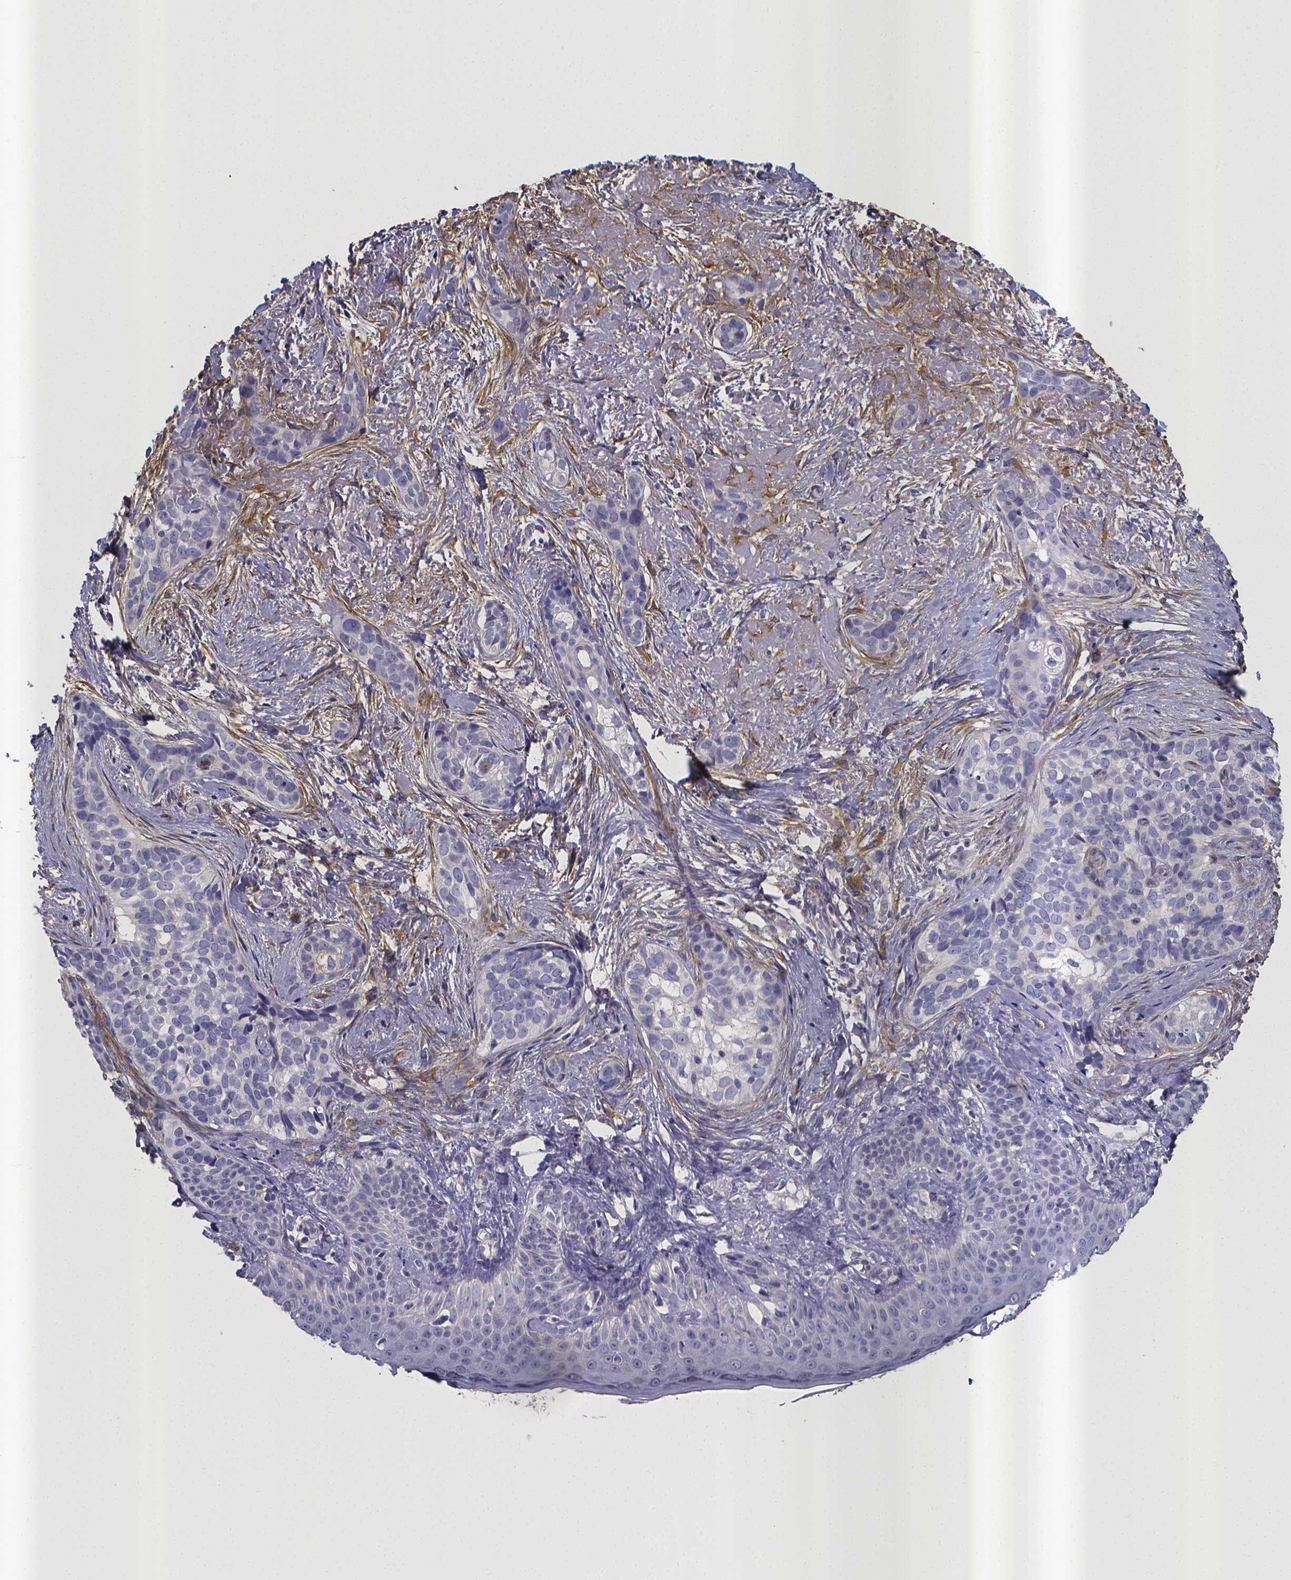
{"staining": {"intensity": "negative", "quantity": "none", "location": "none"}, "tissue": "skin cancer", "cell_type": "Tumor cells", "image_type": "cancer", "snomed": [{"axis": "morphology", "description": "Basal cell carcinoma"}, {"axis": "topography", "description": "Skin"}], "caption": "Immunohistochemical staining of human skin cancer (basal cell carcinoma) reveals no significant positivity in tumor cells.", "gene": "RERG", "patient": {"sex": "male", "age": 87}}